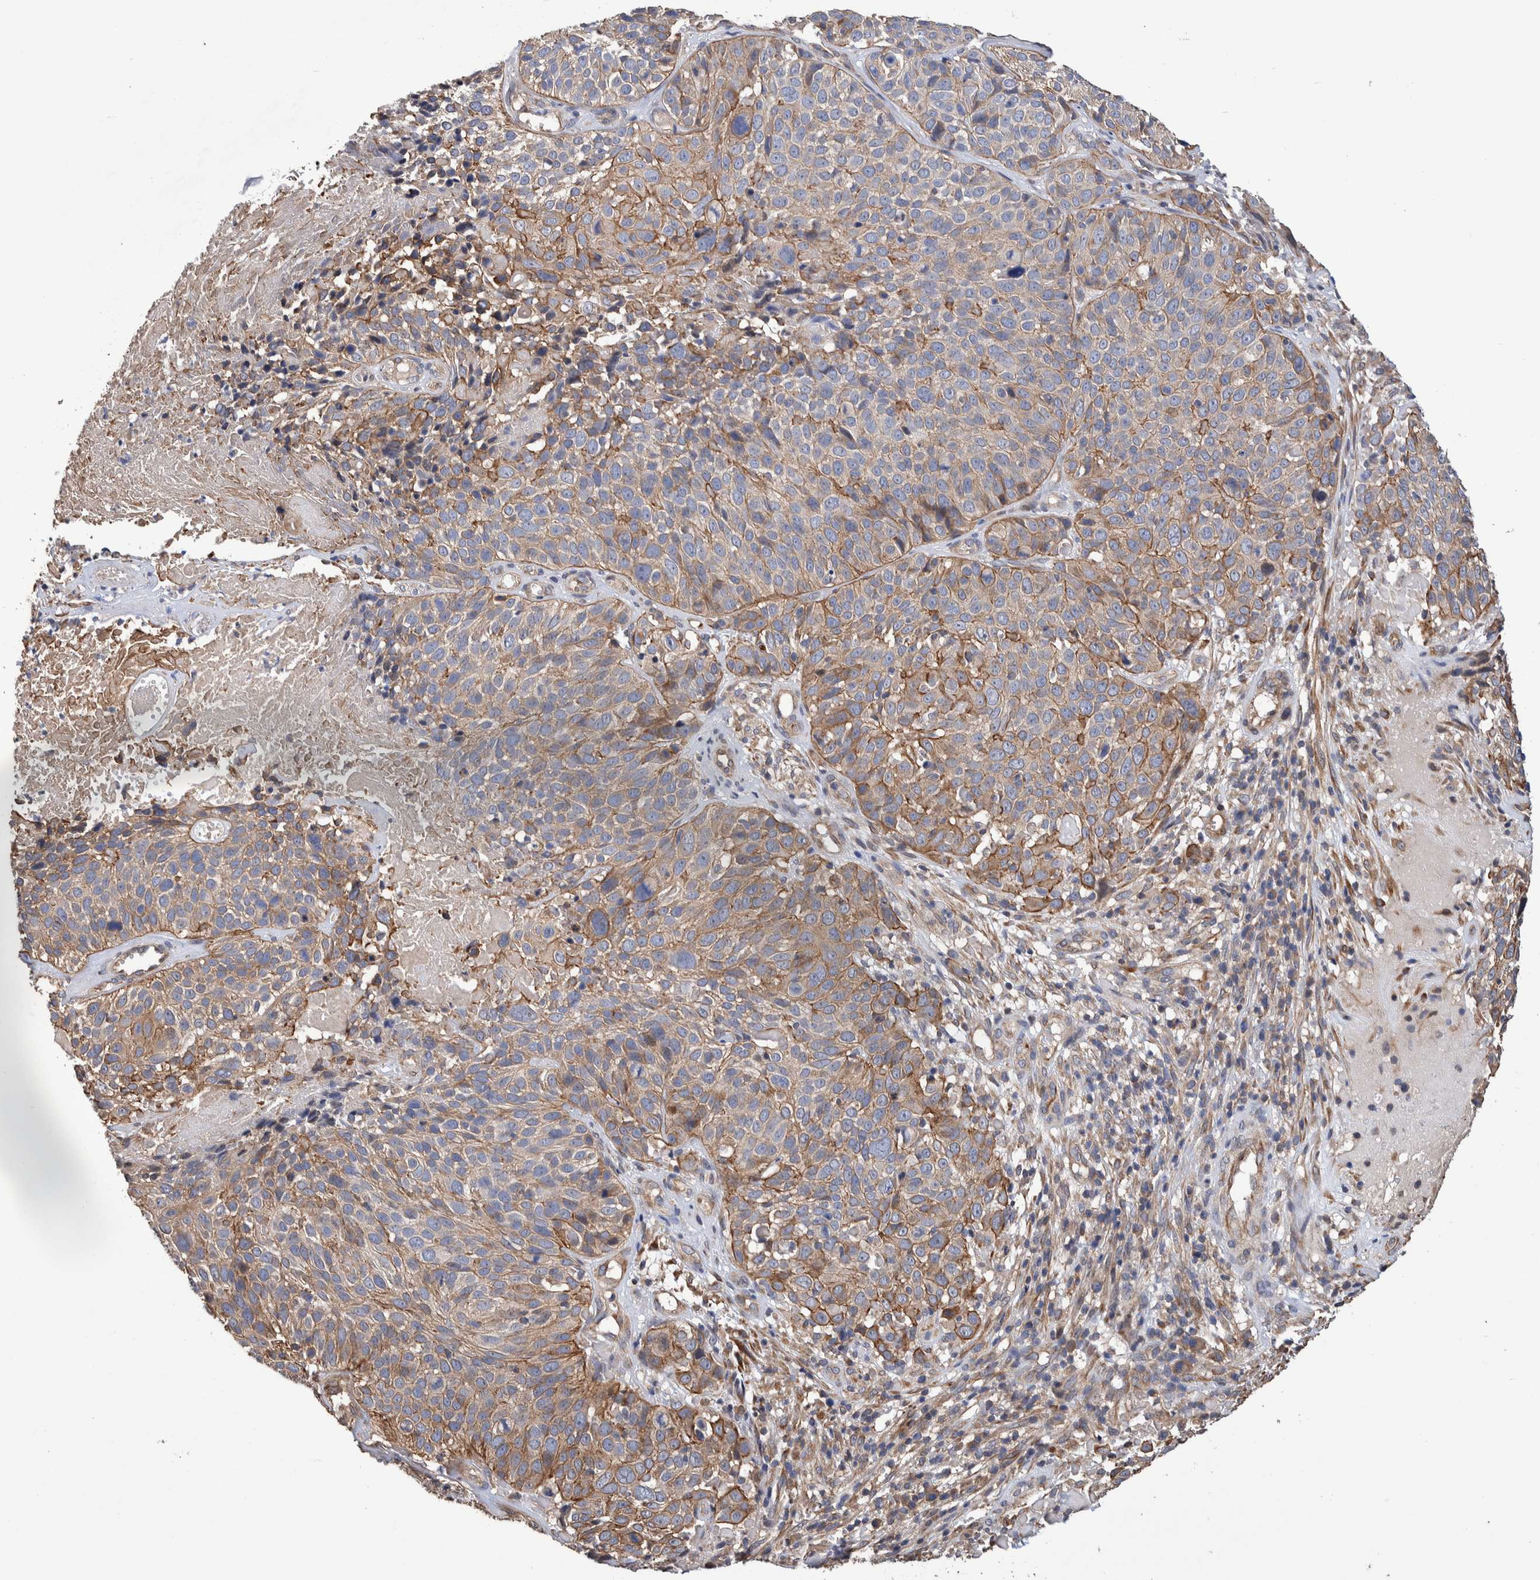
{"staining": {"intensity": "strong", "quantity": "<25%", "location": "cytoplasmic/membranous"}, "tissue": "cervical cancer", "cell_type": "Tumor cells", "image_type": "cancer", "snomed": [{"axis": "morphology", "description": "Squamous cell carcinoma, NOS"}, {"axis": "topography", "description": "Cervix"}], "caption": "Squamous cell carcinoma (cervical) was stained to show a protein in brown. There is medium levels of strong cytoplasmic/membranous positivity in about <25% of tumor cells. The protein is stained brown, and the nuclei are stained in blue (DAB (3,3'-diaminobenzidine) IHC with brightfield microscopy, high magnification).", "gene": "SLC45A4", "patient": {"sex": "female", "age": 74}}